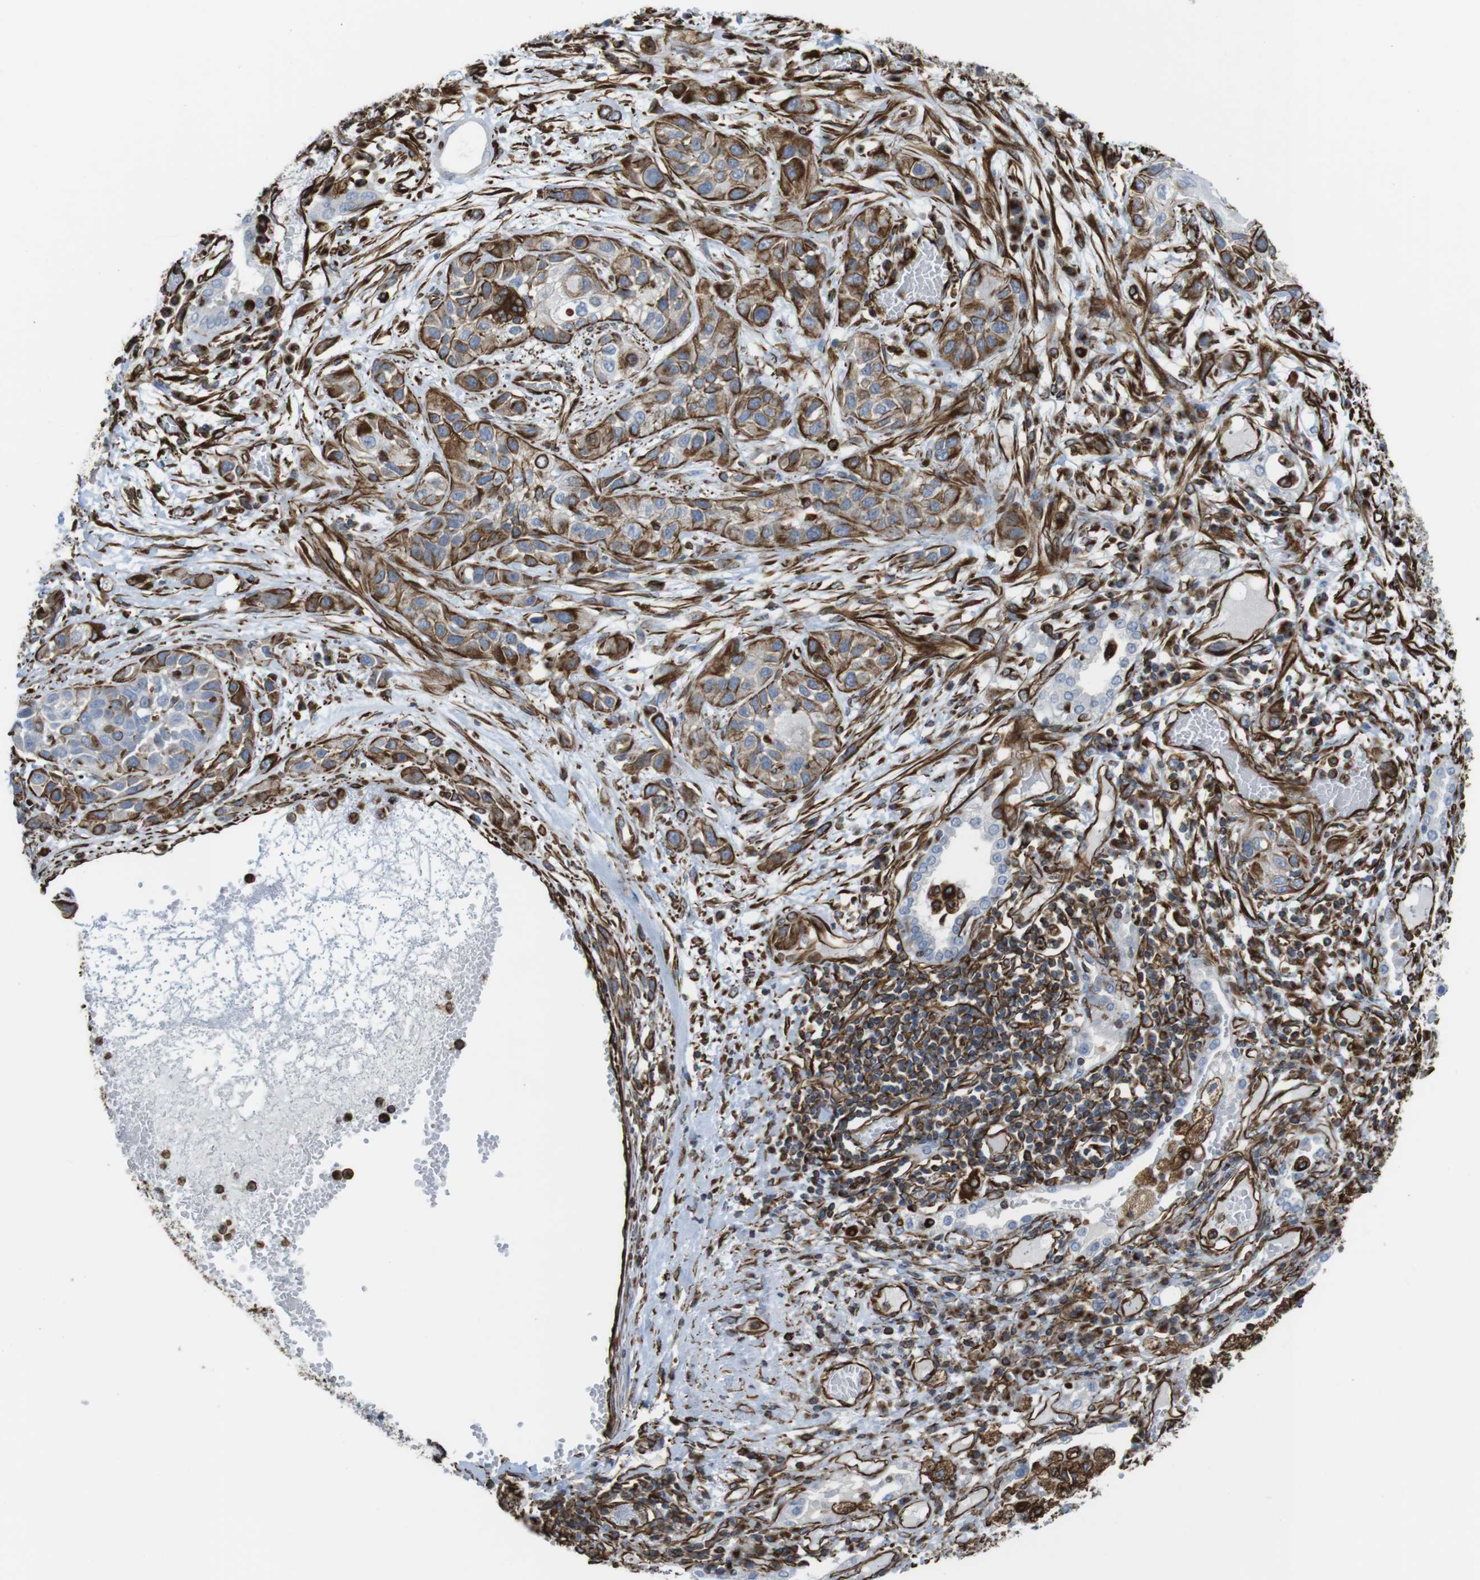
{"staining": {"intensity": "moderate", "quantity": "25%-75%", "location": "cytoplasmic/membranous"}, "tissue": "lung cancer", "cell_type": "Tumor cells", "image_type": "cancer", "snomed": [{"axis": "morphology", "description": "Squamous cell carcinoma, NOS"}, {"axis": "topography", "description": "Lung"}], "caption": "Protein expression analysis of squamous cell carcinoma (lung) shows moderate cytoplasmic/membranous expression in approximately 25%-75% of tumor cells.", "gene": "RALGPS1", "patient": {"sex": "male", "age": 71}}